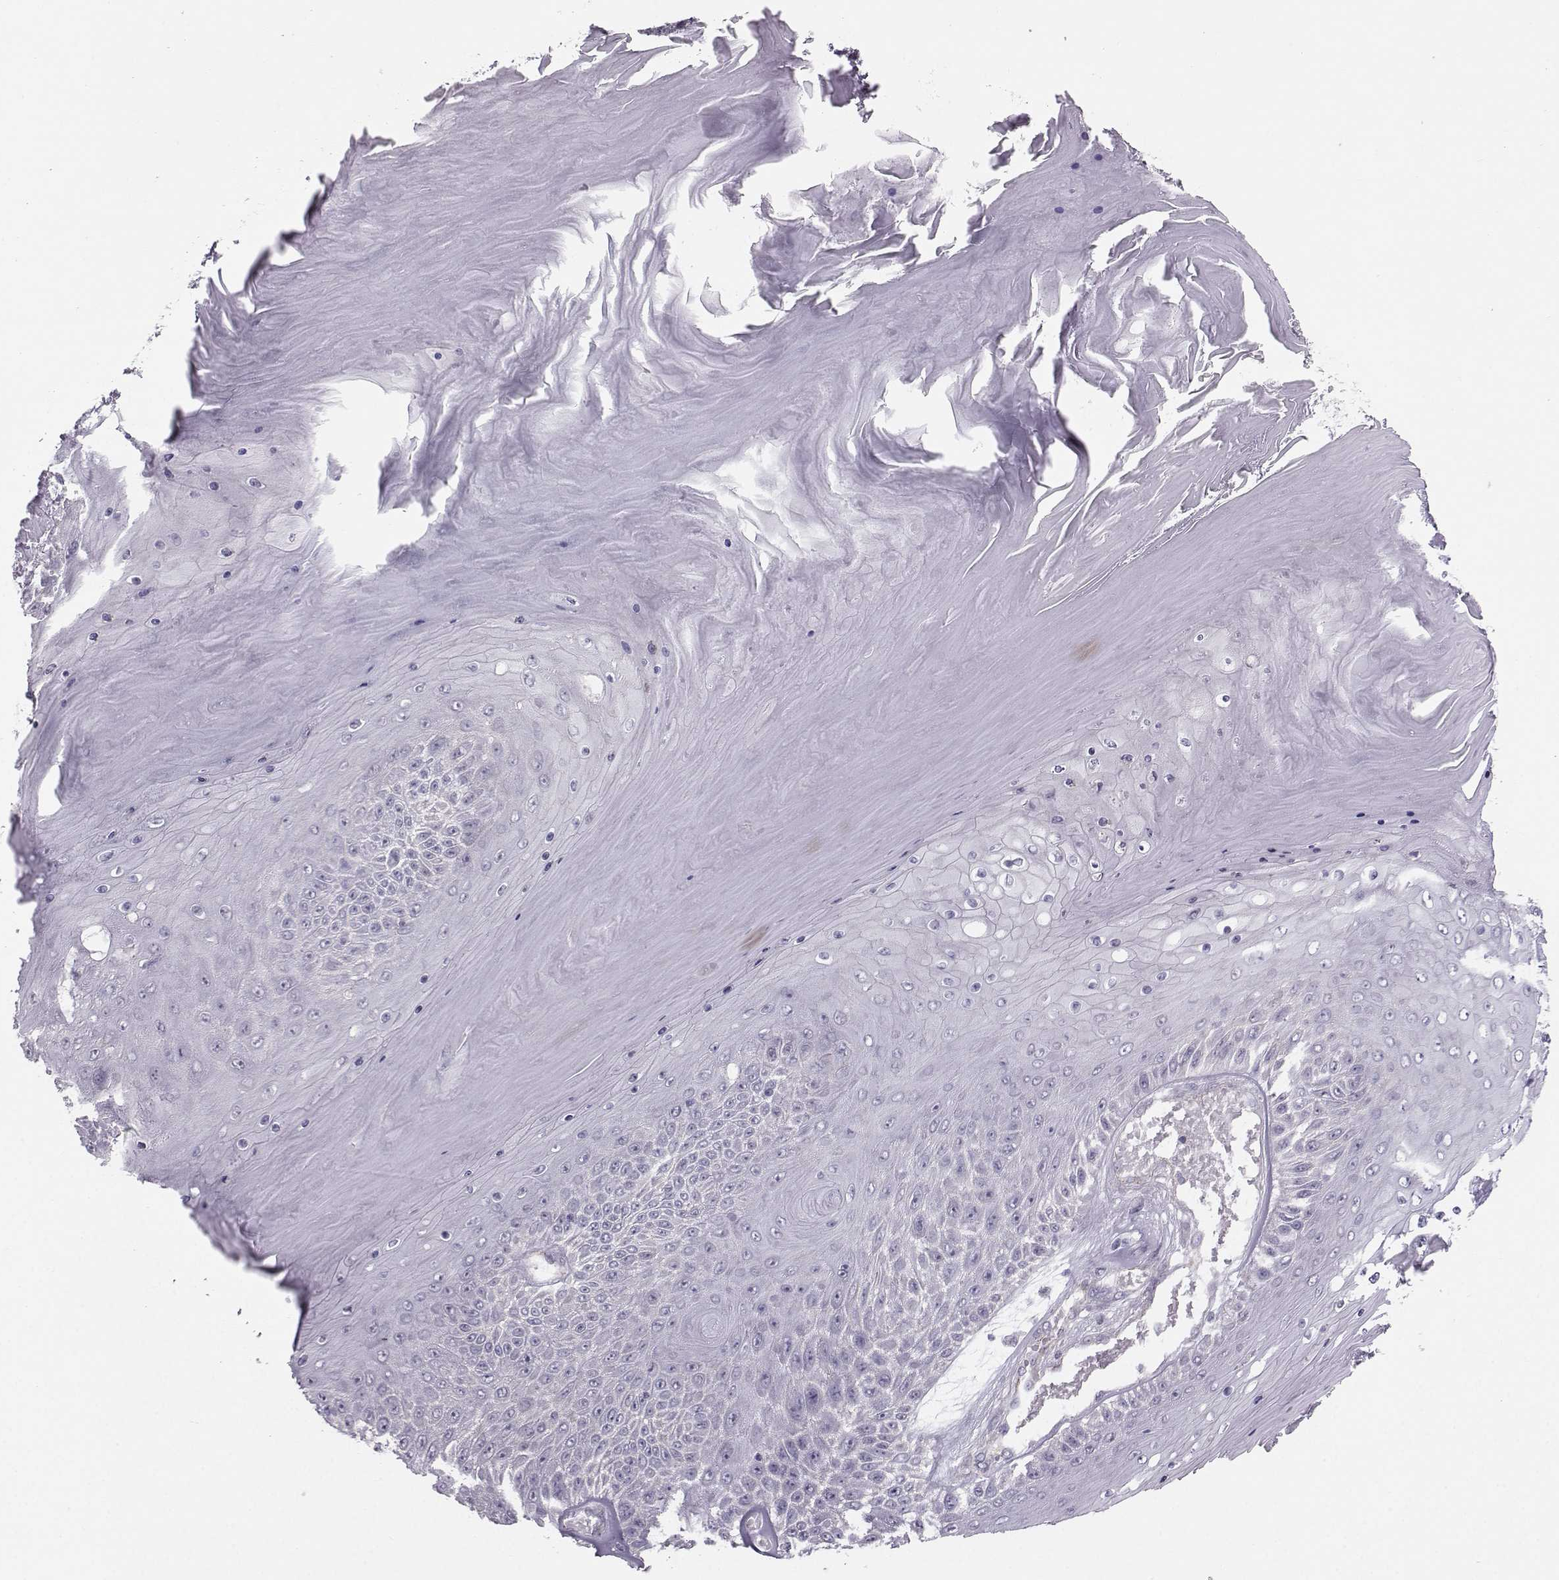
{"staining": {"intensity": "negative", "quantity": "none", "location": "none"}, "tissue": "skin cancer", "cell_type": "Tumor cells", "image_type": "cancer", "snomed": [{"axis": "morphology", "description": "Squamous cell carcinoma, NOS"}, {"axis": "topography", "description": "Skin"}], "caption": "High power microscopy histopathology image of an immunohistochemistry photomicrograph of squamous cell carcinoma (skin), revealing no significant expression in tumor cells.", "gene": "MAST1", "patient": {"sex": "male", "age": 62}}